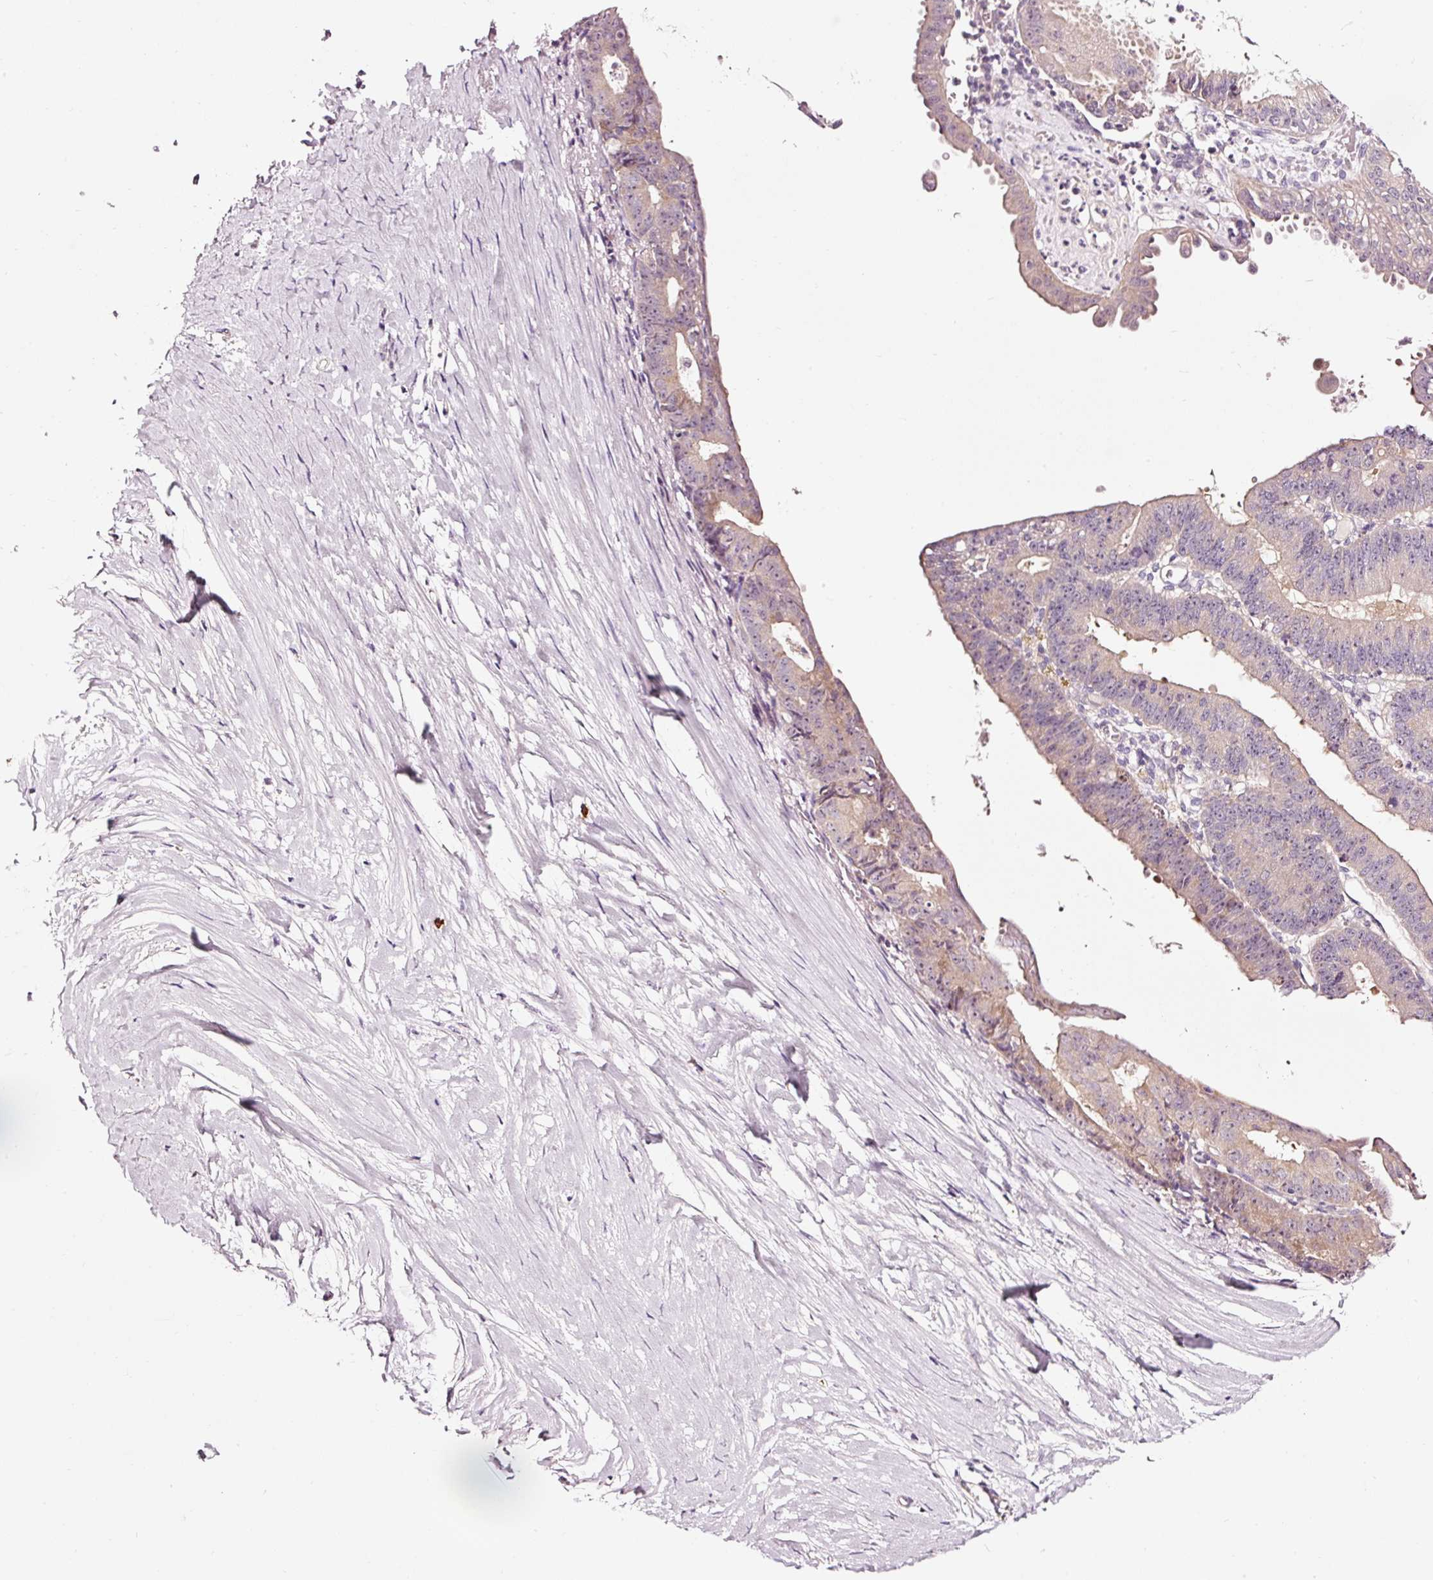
{"staining": {"intensity": "weak", "quantity": "<25%", "location": "cytoplasmic/membranous,nuclear"}, "tissue": "ovarian cancer", "cell_type": "Tumor cells", "image_type": "cancer", "snomed": [{"axis": "morphology", "description": "Carcinoma, endometroid"}, {"axis": "topography", "description": "Ovary"}], "caption": "Immunohistochemistry (IHC) photomicrograph of human ovarian cancer (endometroid carcinoma) stained for a protein (brown), which shows no positivity in tumor cells.", "gene": "UTP14A", "patient": {"sex": "female", "age": 42}}